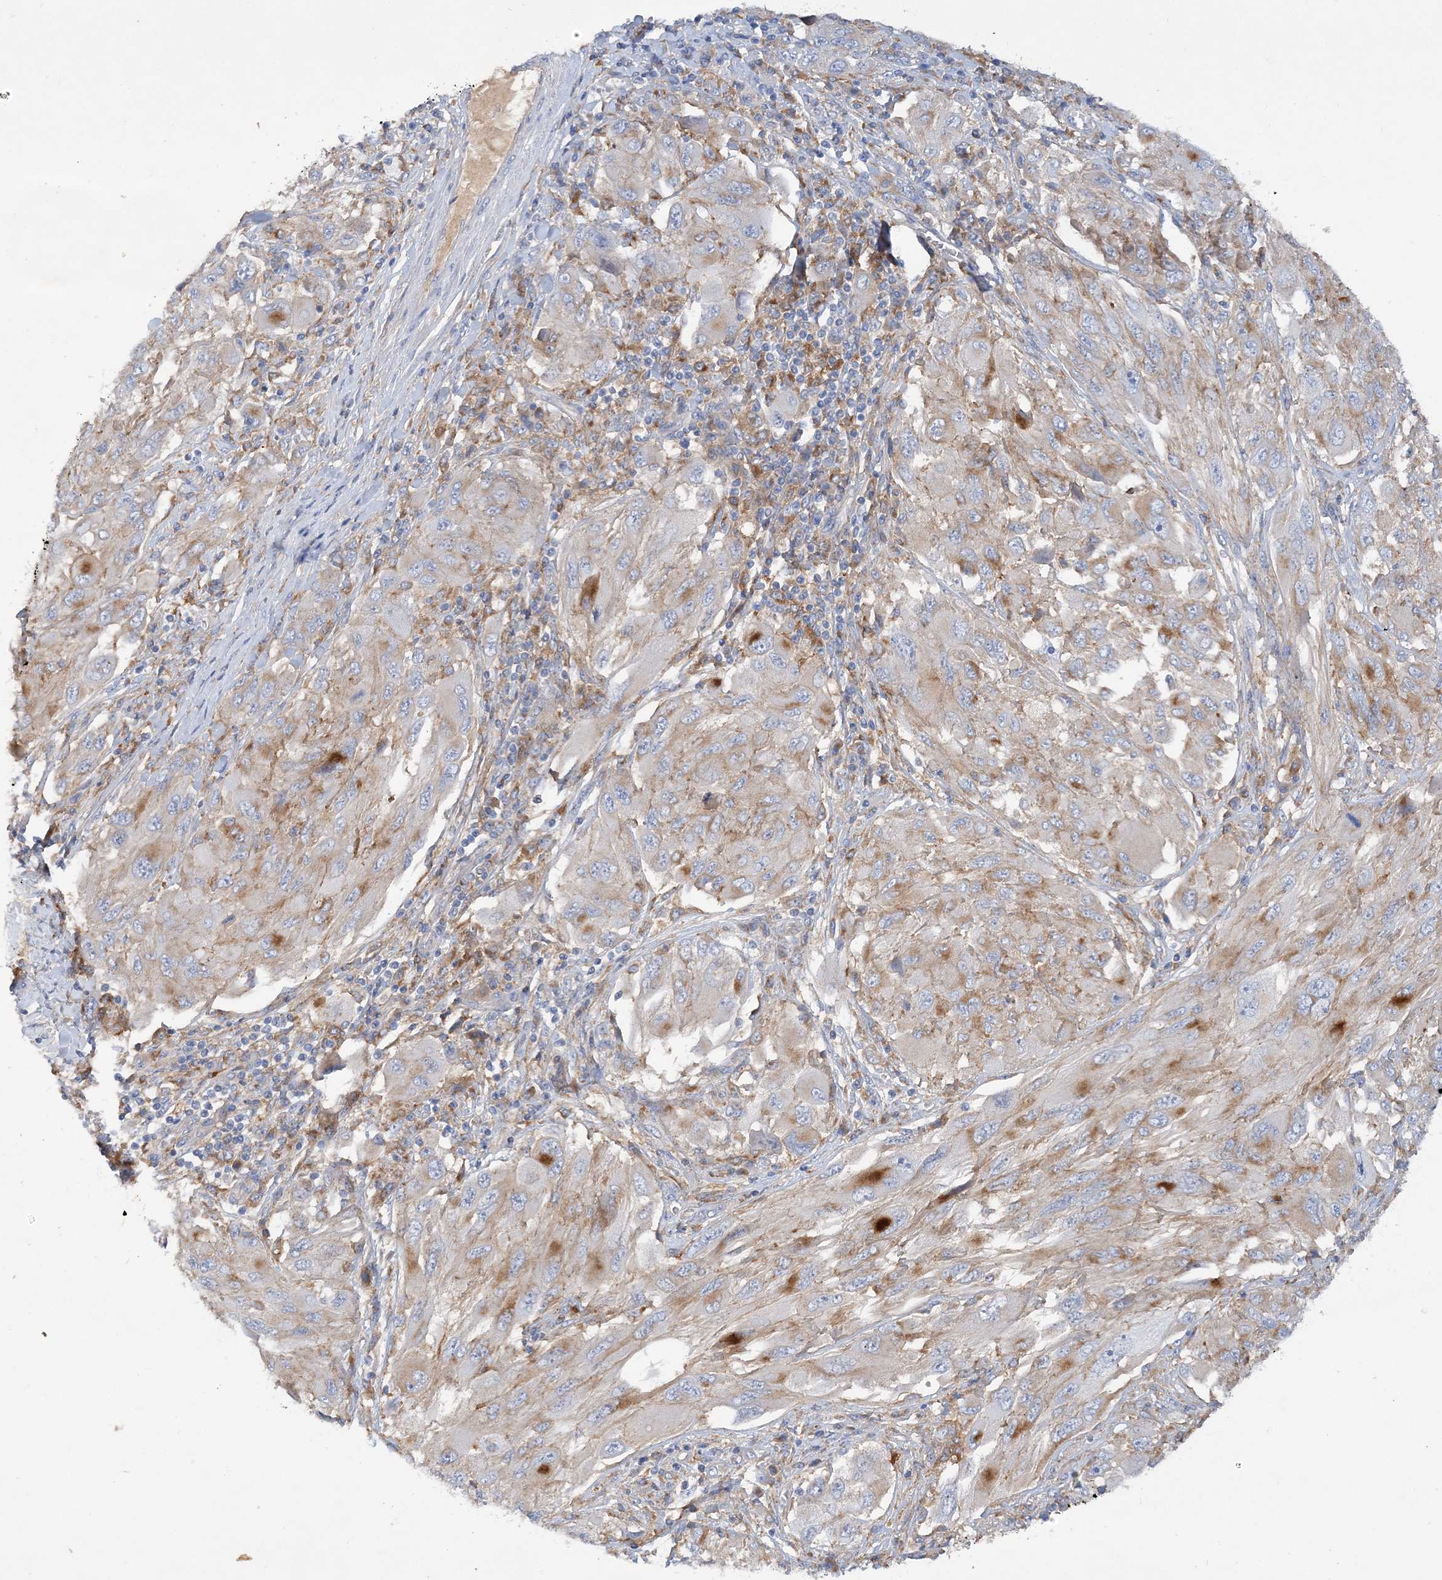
{"staining": {"intensity": "weak", "quantity": ">75%", "location": "cytoplasmic/membranous"}, "tissue": "melanoma", "cell_type": "Tumor cells", "image_type": "cancer", "snomed": [{"axis": "morphology", "description": "Malignant melanoma, NOS"}, {"axis": "topography", "description": "Skin"}], "caption": "Immunohistochemistry (IHC) of melanoma exhibits low levels of weak cytoplasmic/membranous expression in about >75% of tumor cells. (DAB (3,3'-diaminobenzidine) = brown stain, brightfield microscopy at high magnification).", "gene": "GRINA", "patient": {"sex": "female", "age": 91}}